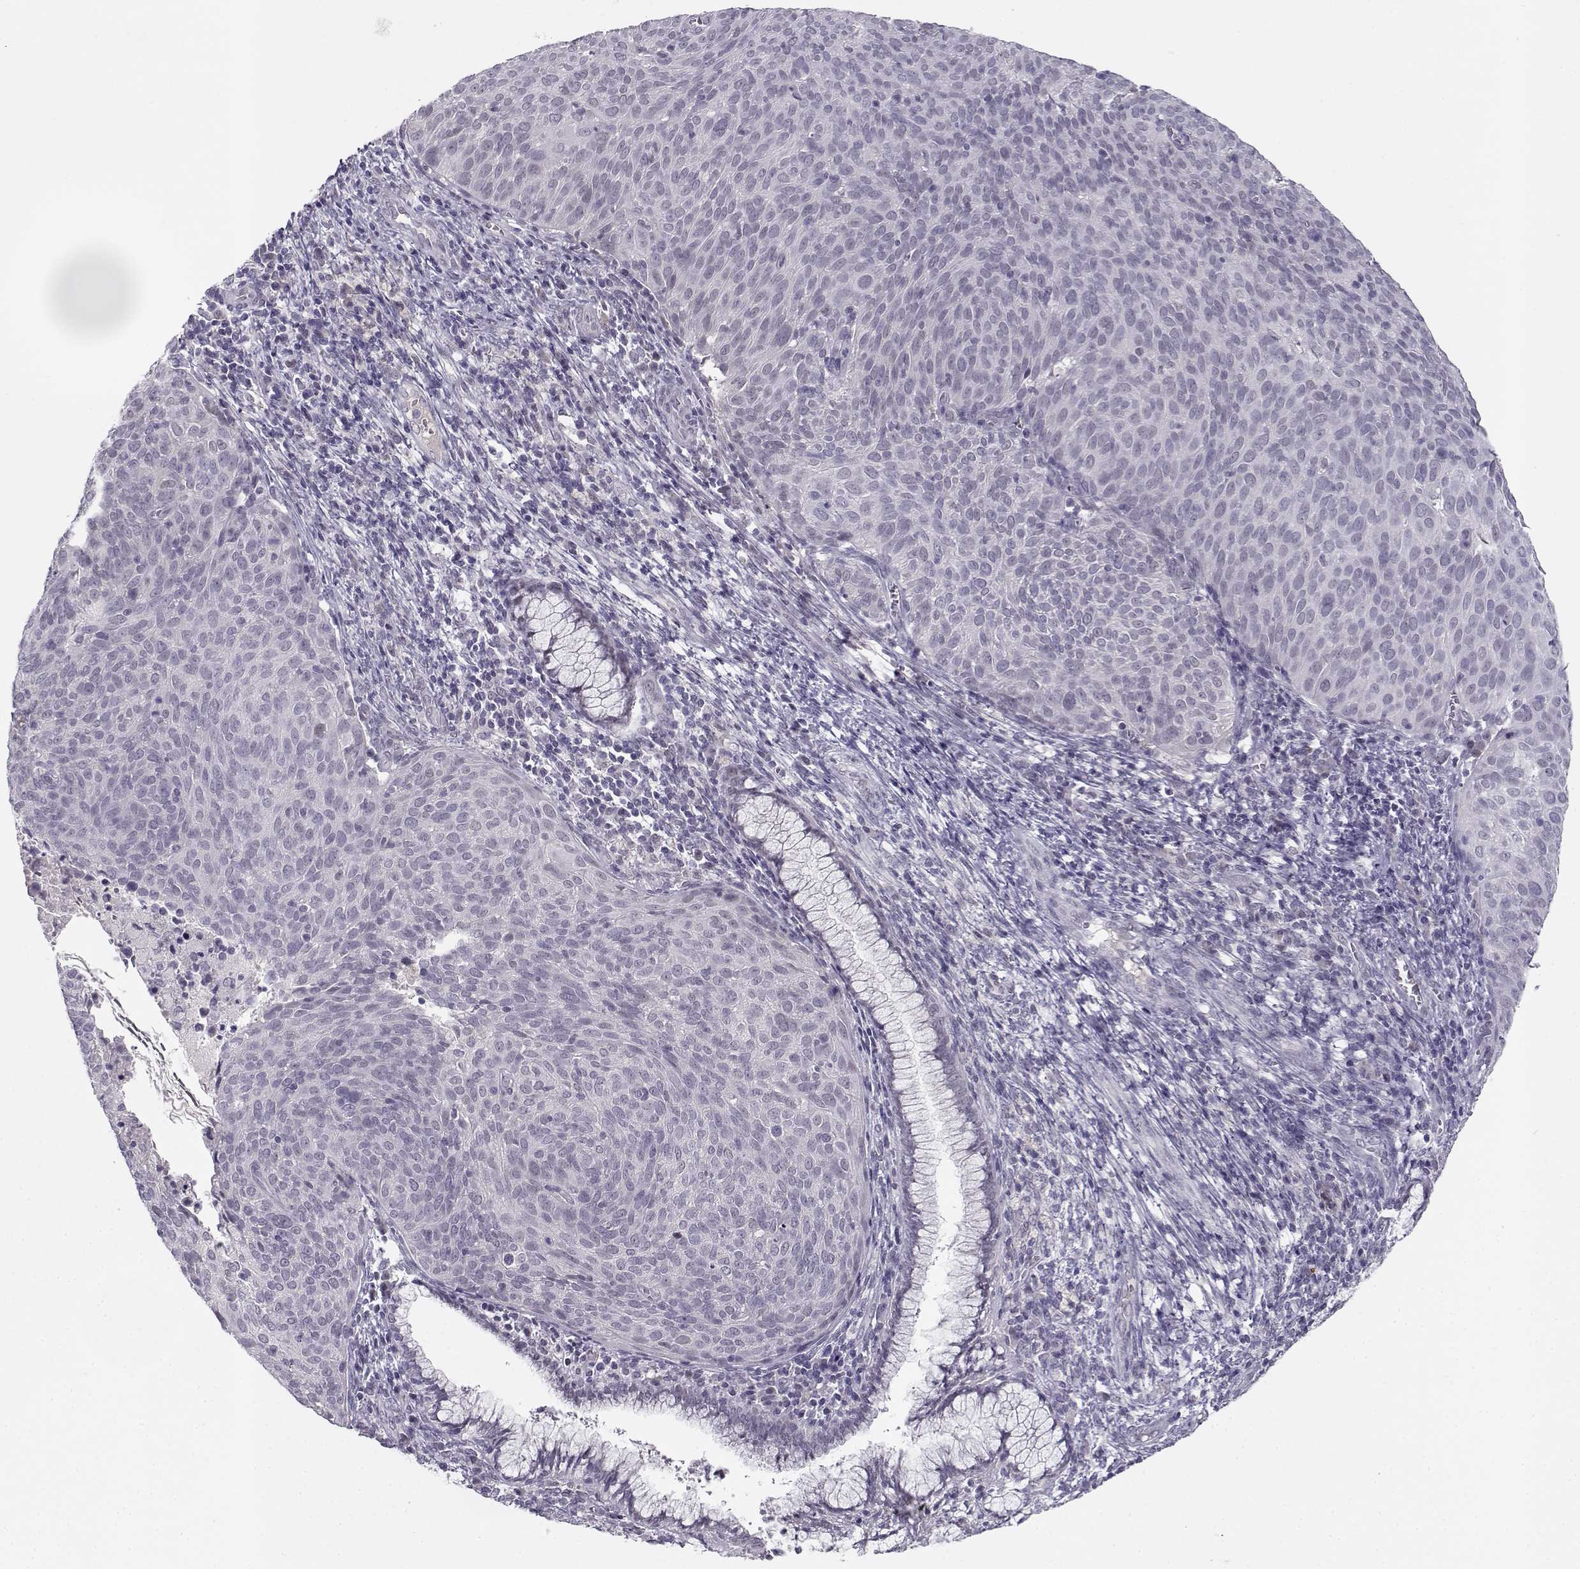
{"staining": {"intensity": "negative", "quantity": "none", "location": "none"}, "tissue": "cervical cancer", "cell_type": "Tumor cells", "image_type": "cancer", "snomed": [{"axis": "morphology", "description": "Squamous cell carcinoma, NOS"}, {"axis": "topography", "description": "Cervix"}], "caption": "IHC photomicrograph of neoplastic tissue: human cervical cancer (squamous cell carcinoma) stained with DAB demonstrates no significant protein expression in tumor cells.", "gene": "C16orf86", "patient": {"sex": "female", "age": 39}}